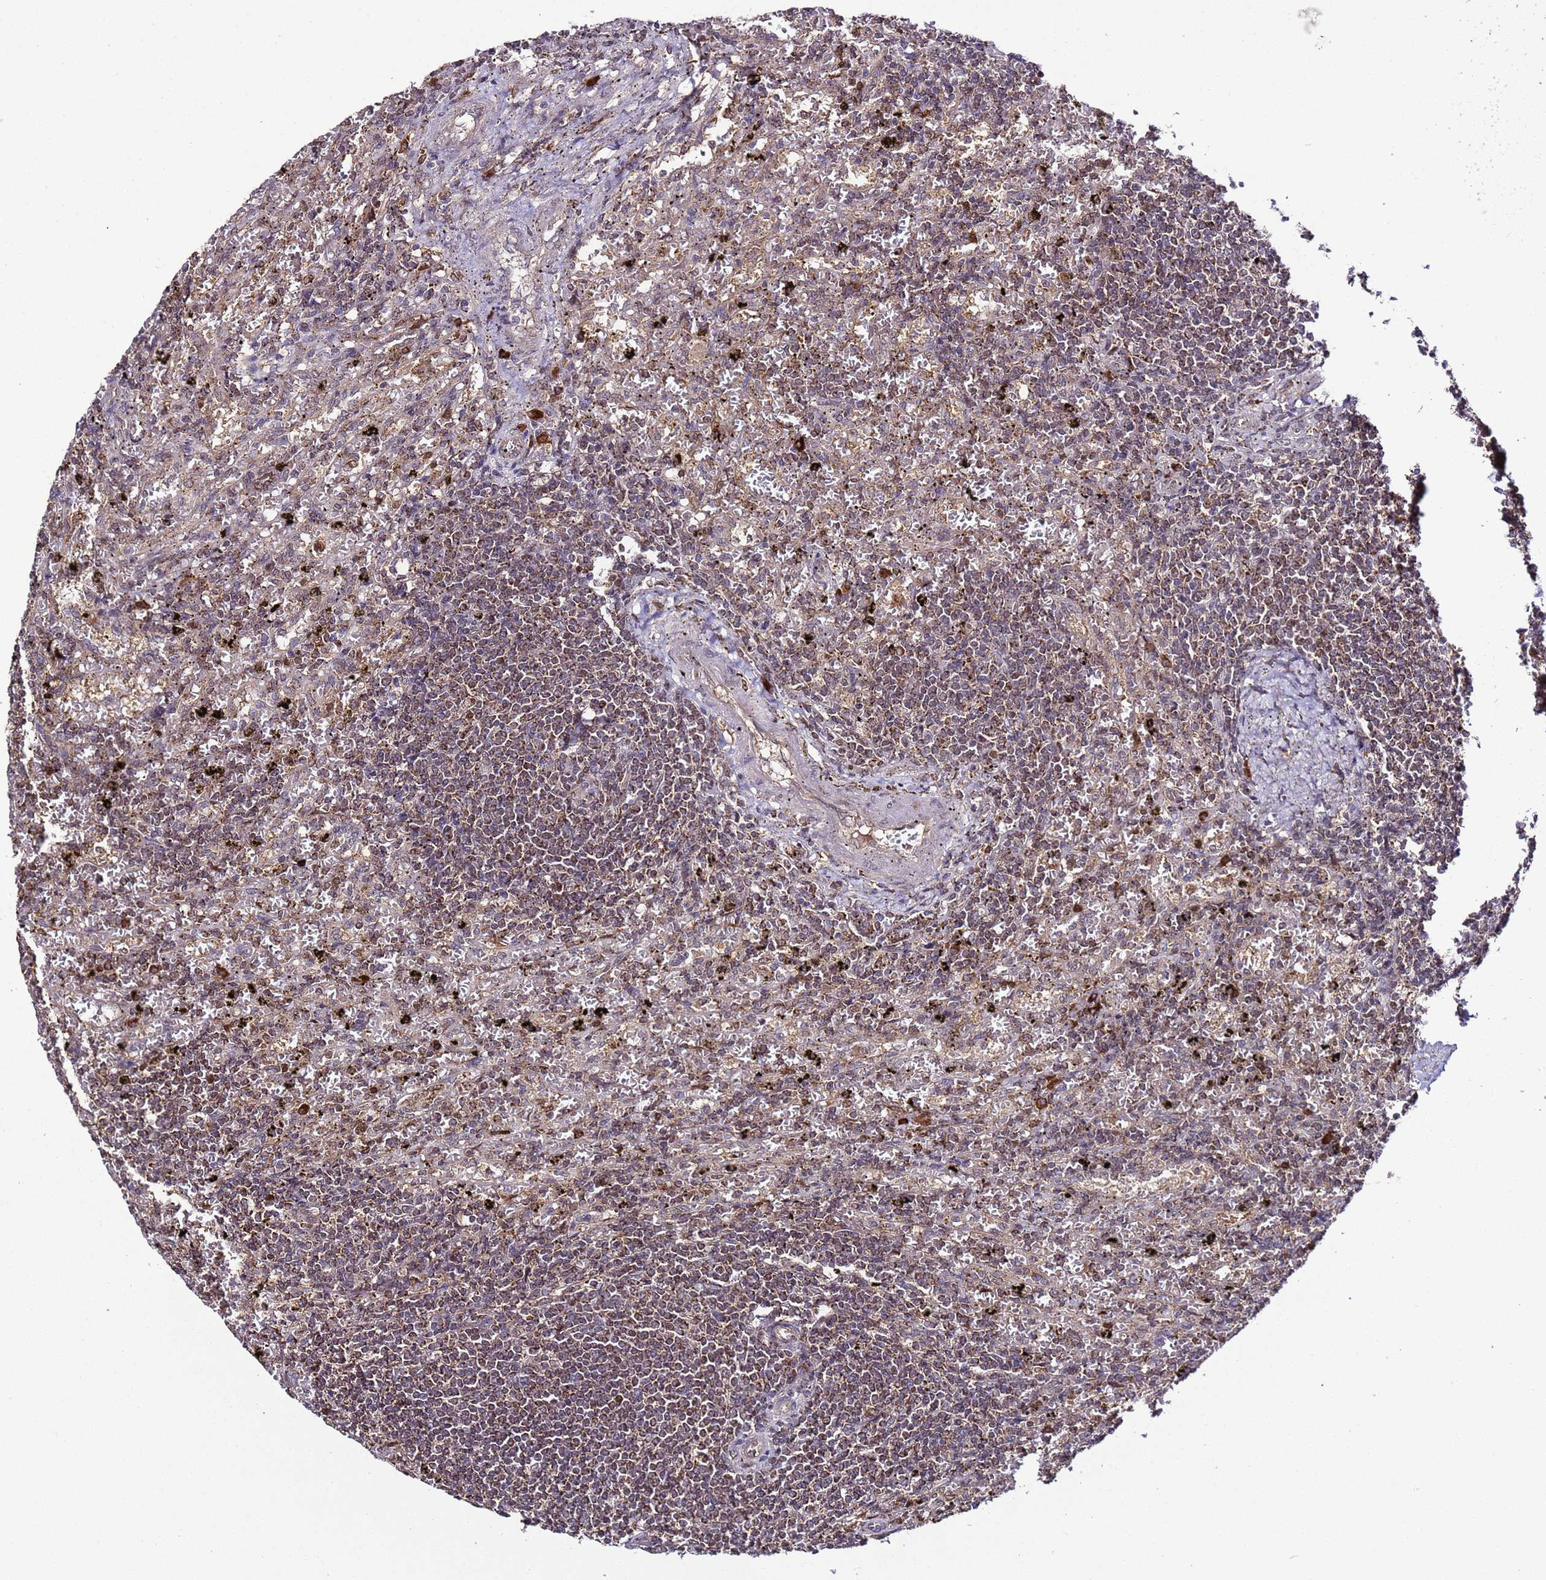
{"staining": {"intensity": "strong", "quantity": ">75%", "location": "cytoplasmic/membranous"}, "tissue": "lymphoma", "cell_type": "Tumor cells", "image_type": "cancer", "snomed": [{"axis": "morphology", "description": "Malignant lymphoma, non-Hodgkin's type, Low grade"}, {"axis": "topography", "description": "Spleen"}], "caption": "A high amount of strong cytoplasmic/membranous positivity is seen in about >75% of tumor cells in lymphoma tissue. The protein is stained brown, and the nuclei are stained in blue (DAB (3,3'-diaminobenzidine) IHC with brightfield microscopy, high magnification).", "gene": "HSPBAP1", "patient": {"sex": "male", "age": 76}}